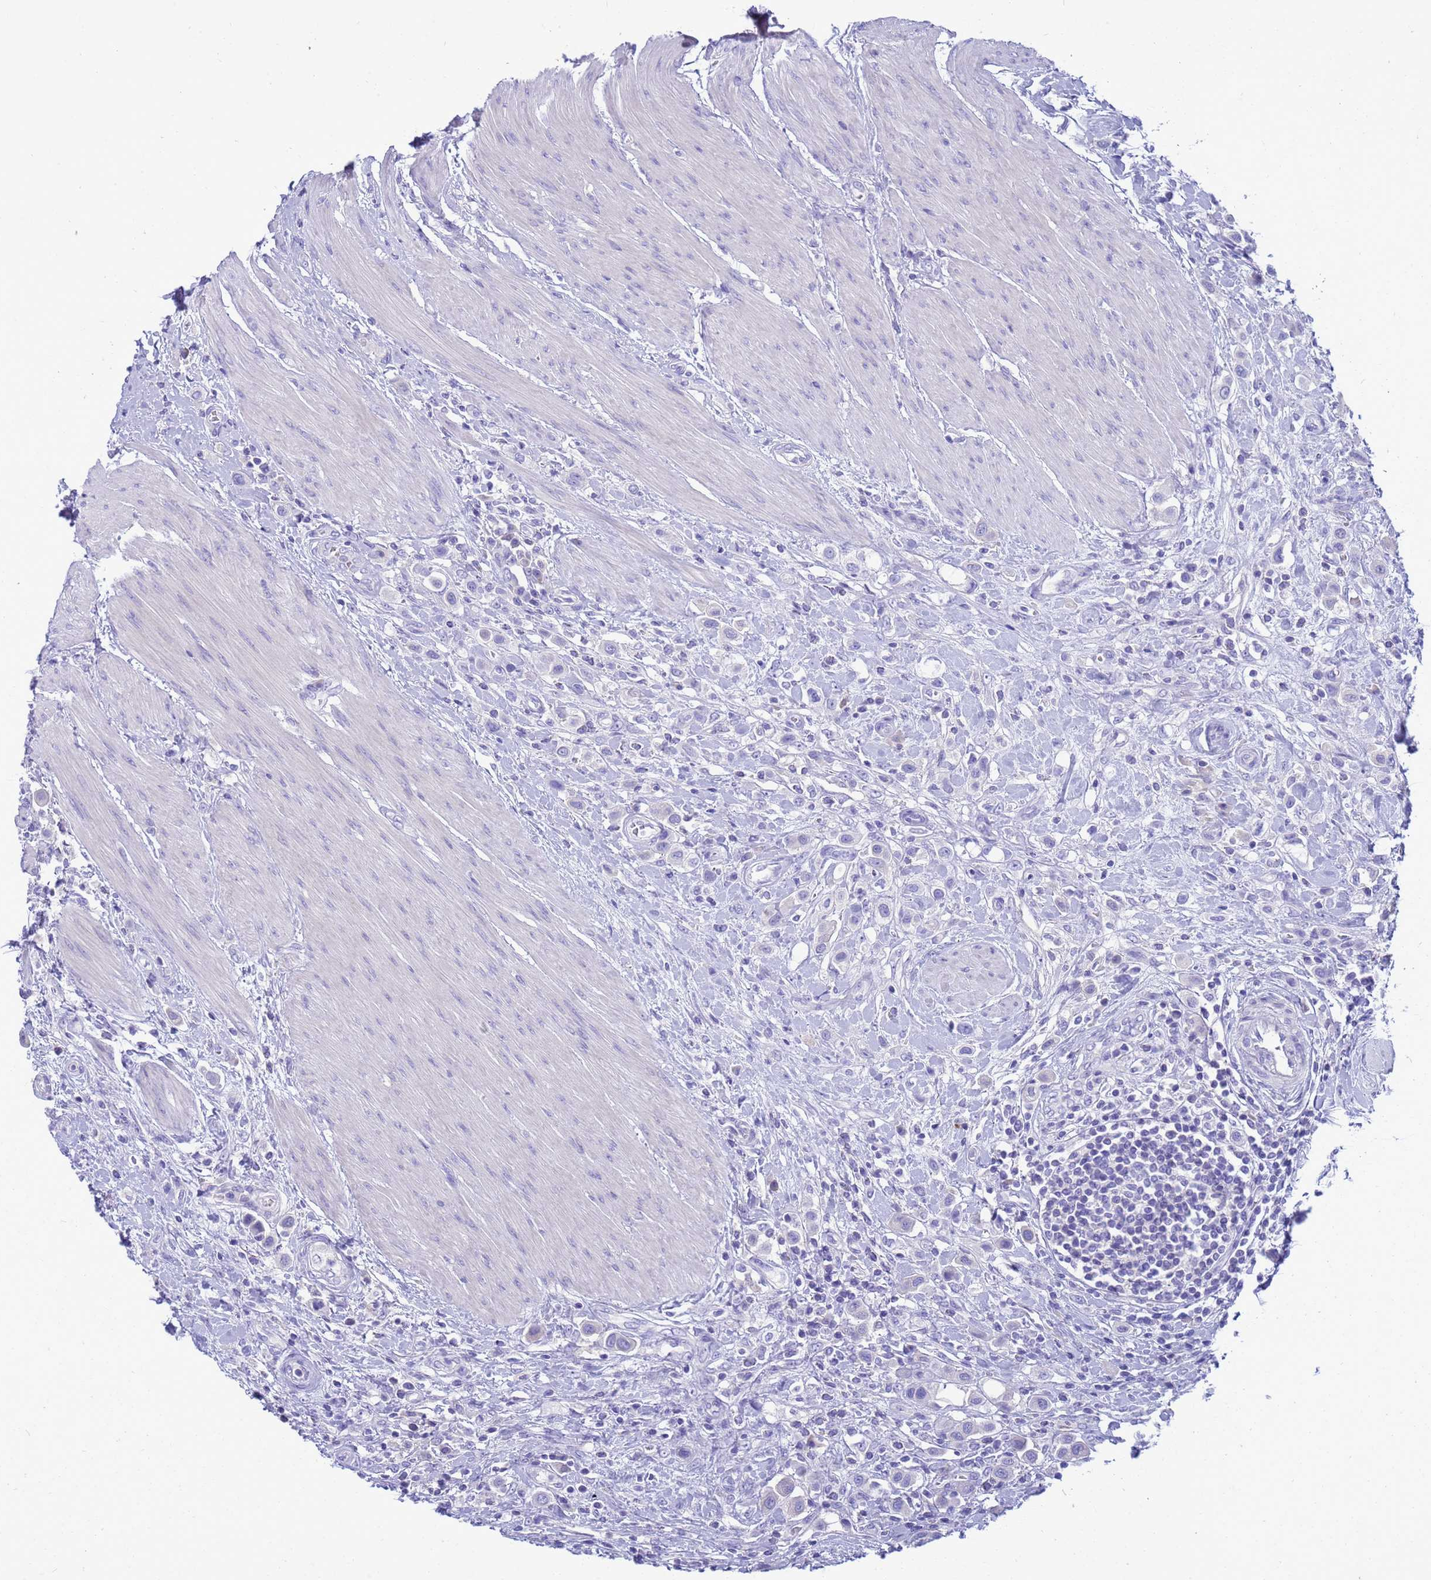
{"staining": {"intensity": "negative", "quantity": "none", "location": "none"}, "tissue": "urothelial cancer", "cell_type": "Tumor cells", "image_type": "cancer", "snomed": [{"axis": "morphology", "description": "Urothelial carcinoma, High grade"}, {"axis": "topography", "description": "Urinary bladder"}], "caption": "Immunohistochemistry photomicrograph of urothelial carcinoma (high-grade) stained for a protein (brown), which reveals no staining in tumor cells.", "gene": "SYCN", "patient": {"sex": "male", "age": 50}}